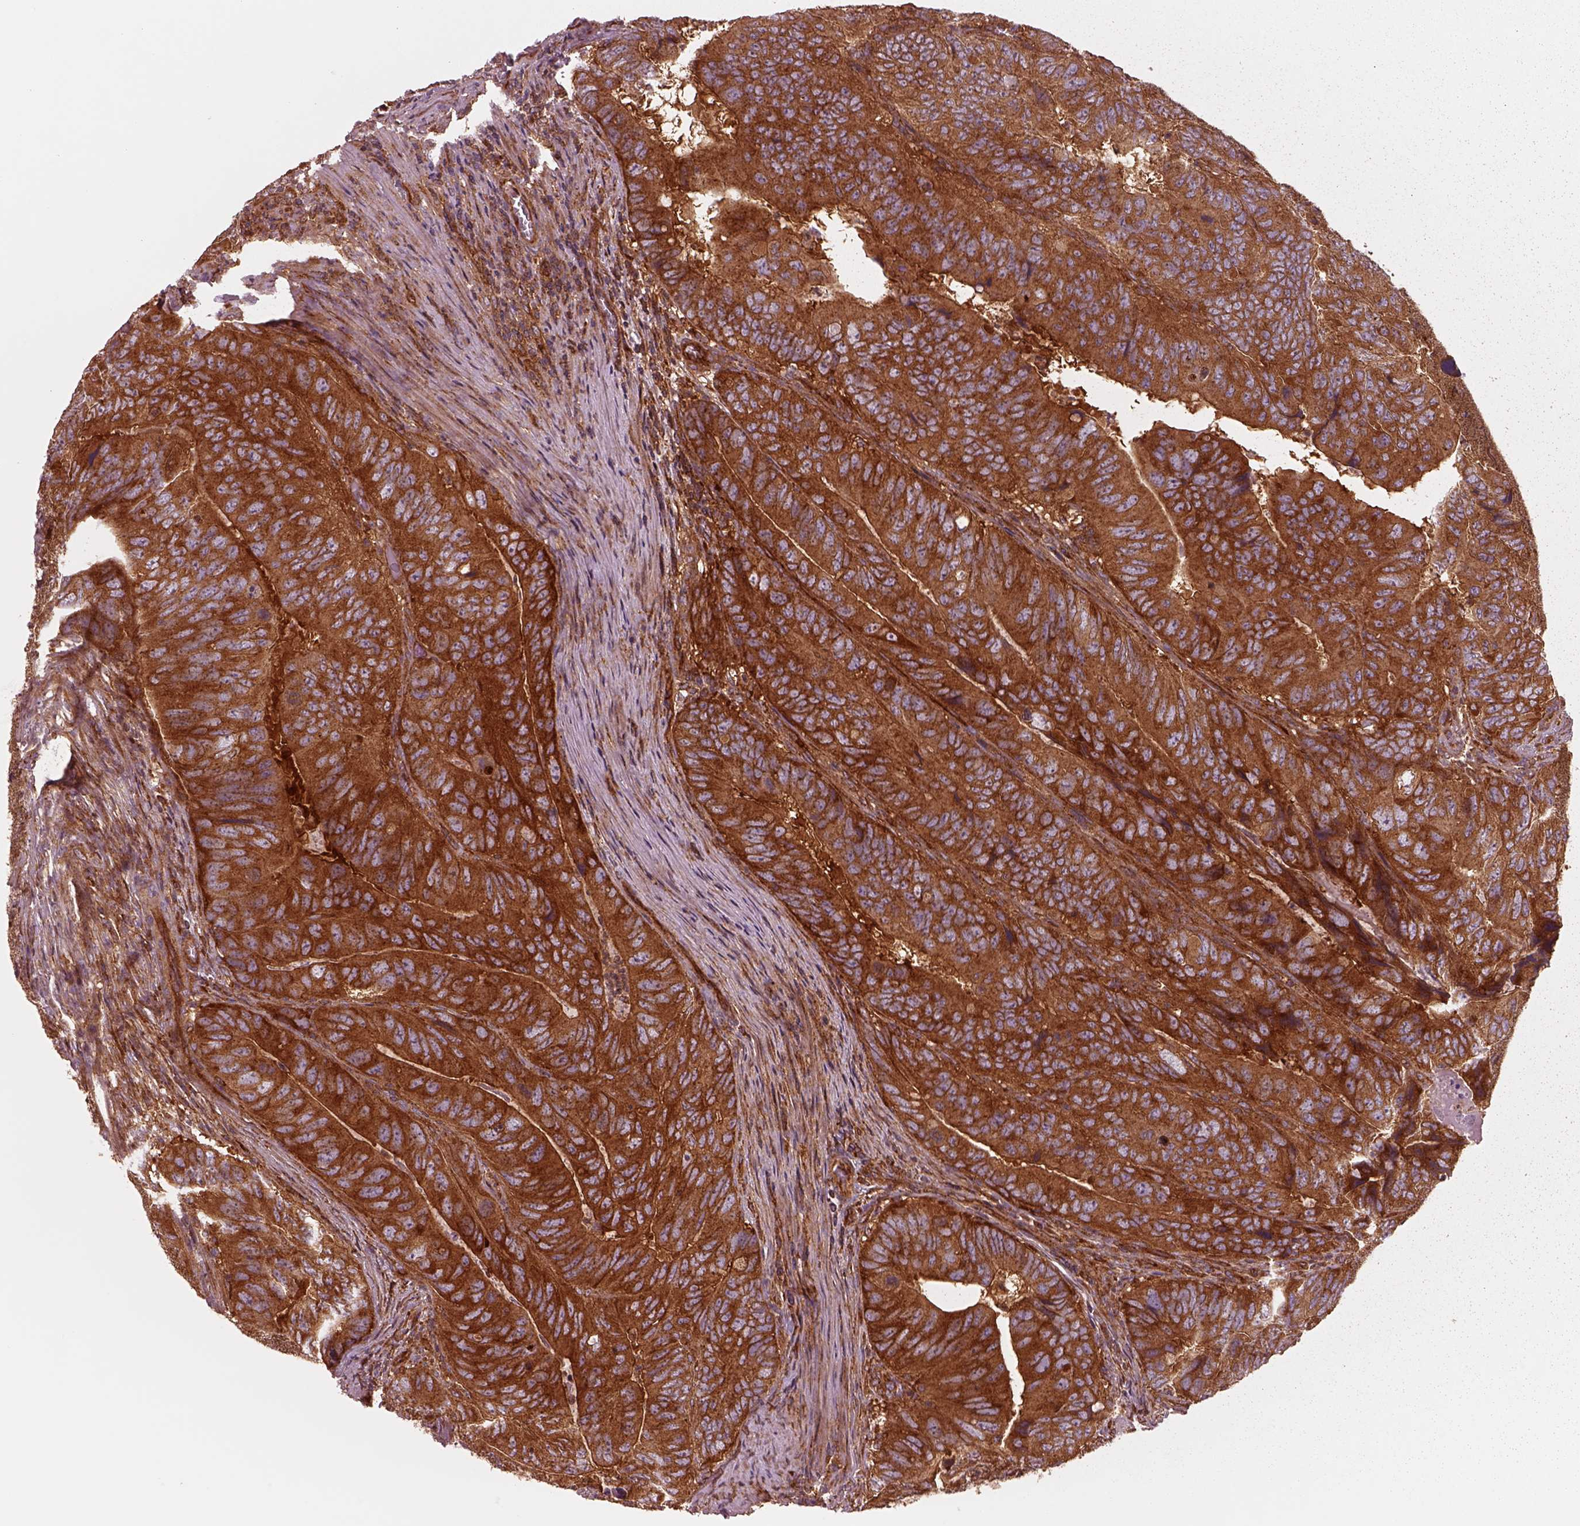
{"staining": {"intensity": "strong", "quantity": ">75%", "location": "cytoplasmic/membranous"}, "tissue": "colorectal cancer", "cell_type": "Tumor cells", "image_type": "cancer", "snomed": [{"axis": "morphology", "description": "Adenocarcinoma, NOS"}, {"axis": "topography", "description": "Colon"}], "caption": "Colorectal cancer stained with immunohistochemistry (IHC) reveals strong cytoplasmic/membranous positivity in approximately >75% of tumor cells. Using DAB (3,3'-diaminobenzidine) (brown) and hematoxylin (blue) stains, captured at high magnification using brightfield microscopy.", "gene": "WASHC2A", "patient": {"sex": "male", "age": 79}}